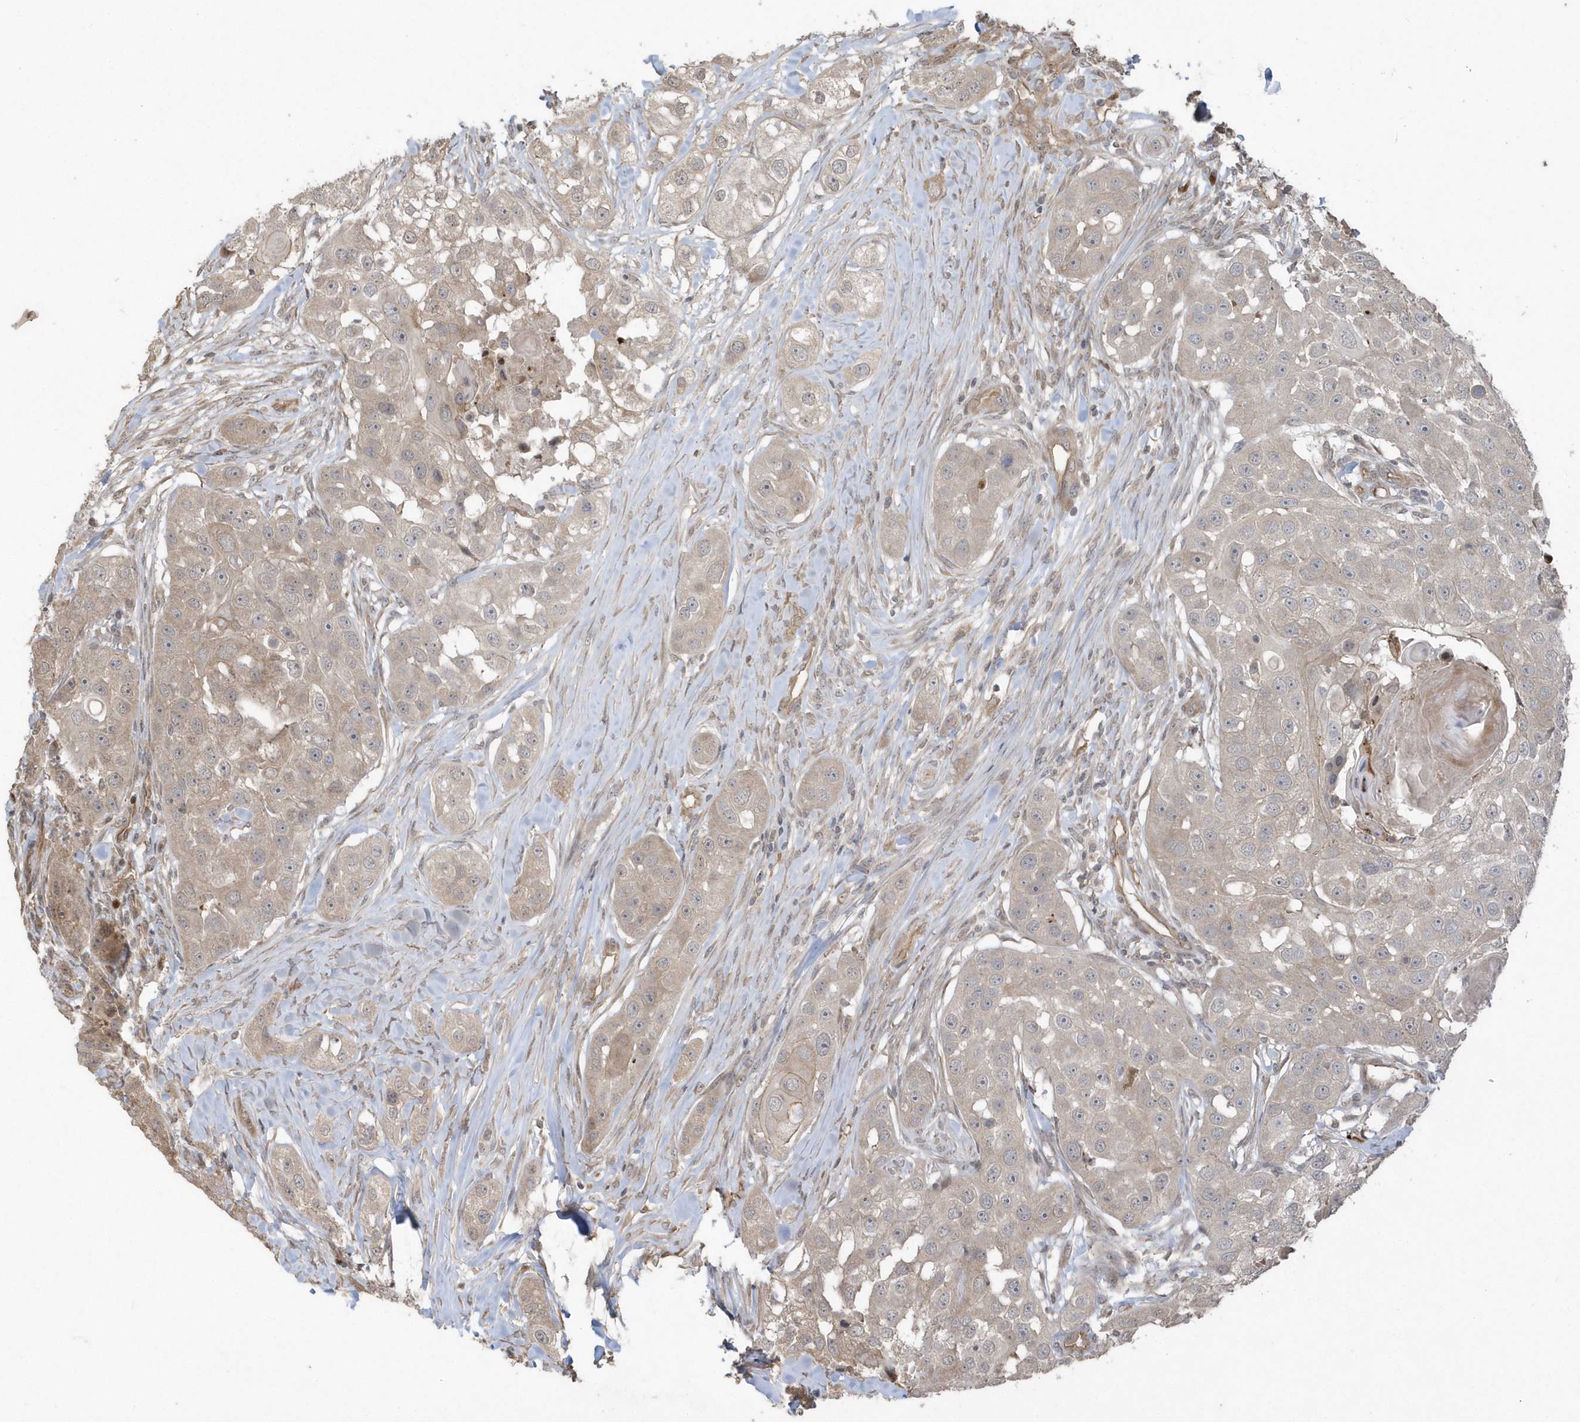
{"staining": {"intensity": "weak", "quantity": ">75%", "location": "cytoplasmic/membranous"}, "tissue": "head and neck cancer", "cell_type": "Tumor cells", "image_type": "cancer", "snomed": [{"axis": "morphology", "description": "Normal tissue, NOS"}, {"axis": "morphology", "description": "Squamous cell carcinoma, NOS"}, {"axis": "topography", "description": "Skeletal muscle"}, {"axis": "topography", "description": "Head-Neck"}], "caption": "This image demonstrates head and neck cancer stained with immunohistochemistry (IHC) to label a protein in brown. The cytoplasmic/membranous of tumor cells show weak positivity for the protein. Nuclei are counter-stained blue.", "gene": "HERPUD1", "patient": {"sex": "male", "age": 51}}